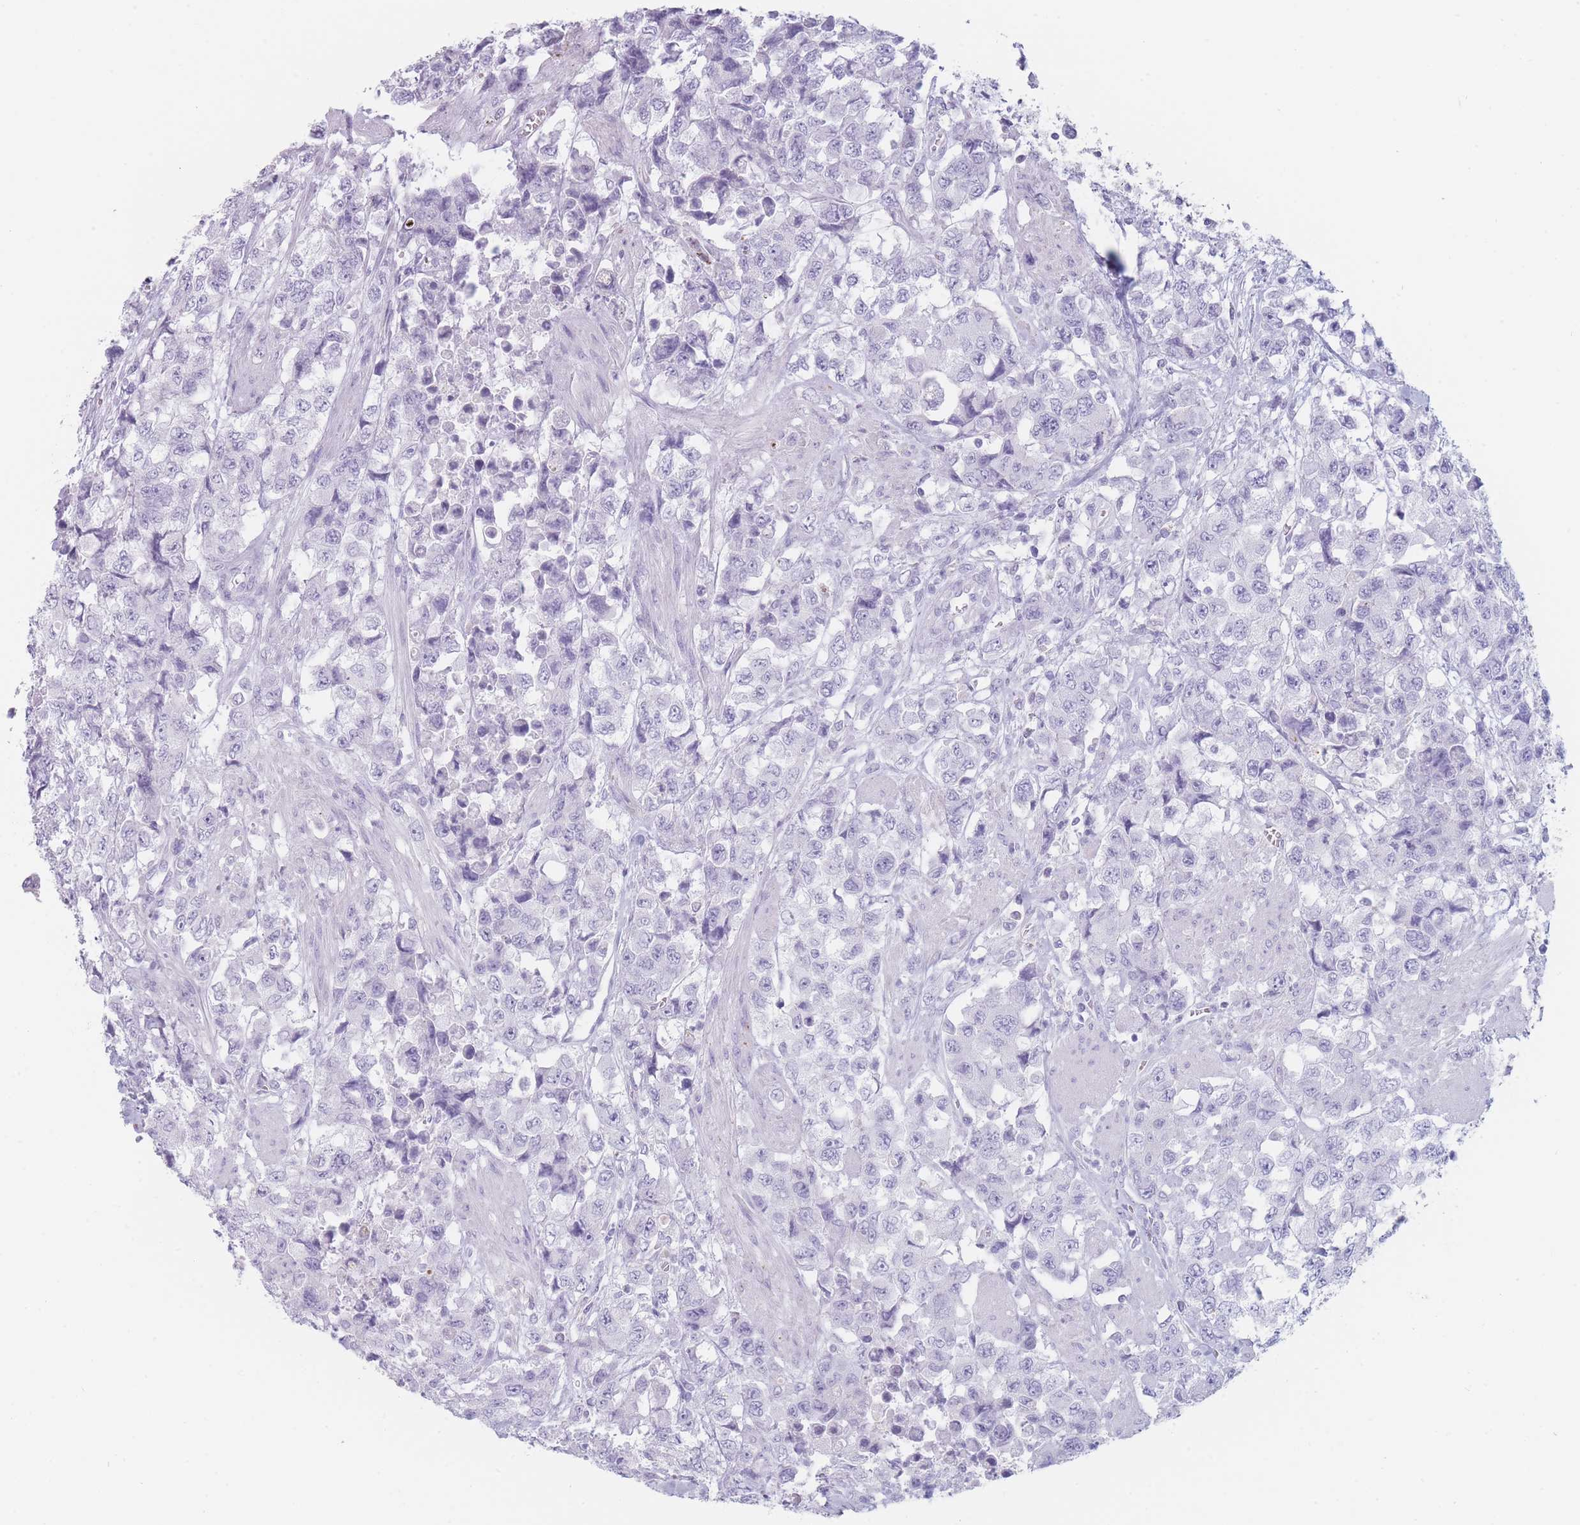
{"staining": {"intensity": "negative", "quantity": "none", "location": "none"}, "tissue": "urothelial cancer", "cell_type": "Tumor cells", "image_type": "cancer", "snomed": [{"axis": "morphology", "description": "Urothelial carcinoma, High grade"}, {"axis": "topography", "description": "Urinary bladder"}], "caption": "This is an immunohistochemistry histopathology image of human urothelial carcinoma (high-grade). There is no expression in tumor cells.", "gene": "GPR12", "patient": {"sex": "female", "age": 78}}